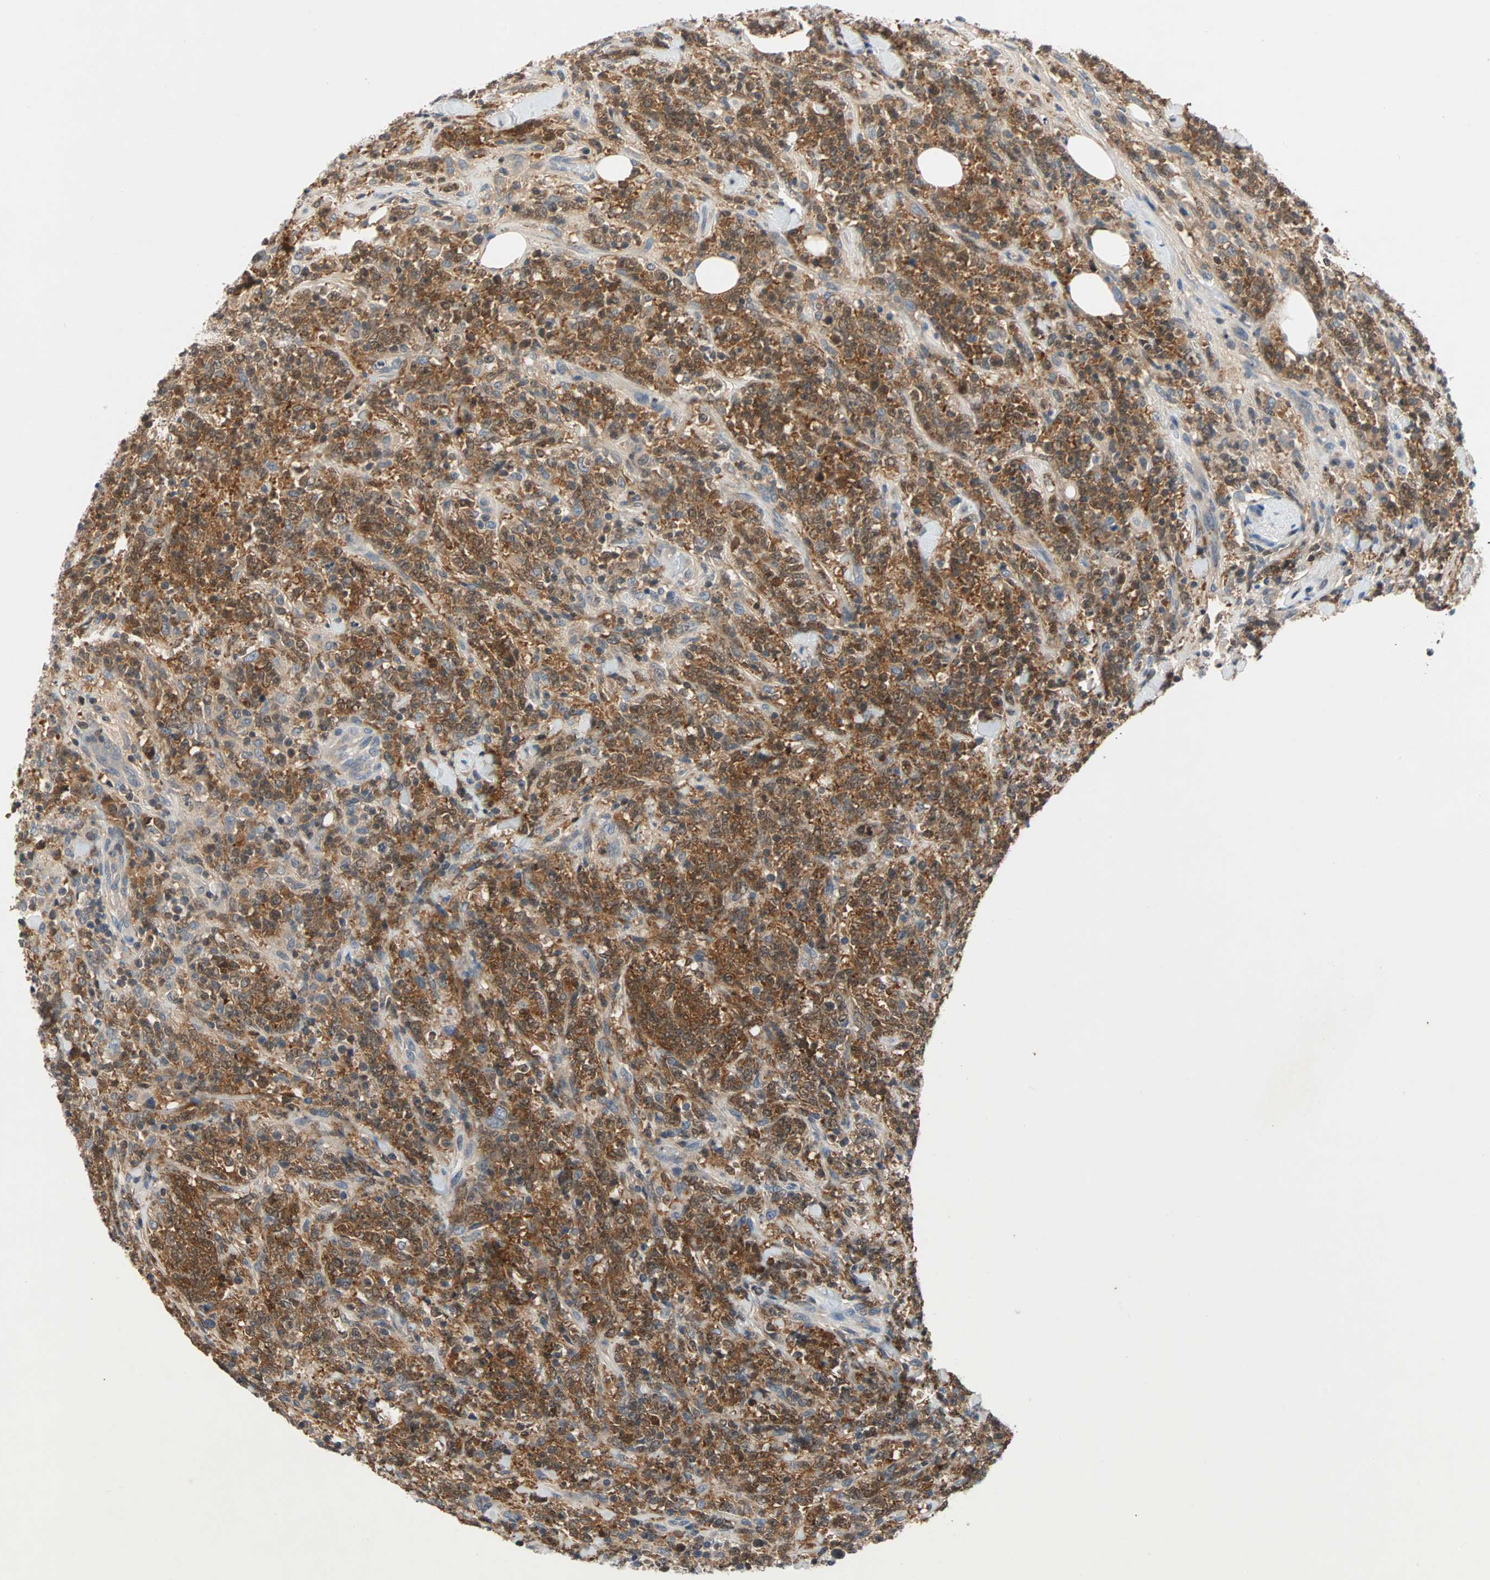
{"staining": {"intensity": "strong", "quantity": ">75%", "location": "cytoplasmic/membranous"}, "tissue": "lymphoma", "cell_type": "Tumor cells", "image_type": "cancer", "snomed": [{"axis": "morphology", "description": "Malignant lymphoma, non-Hodgkin's type, High grade"}, {"axis": "topography", "description": "Soft tissue"}], "caption": "Immunohistochemical staining of lymphoma shows high levels of strong cytoplasmic/membranous staining in approximately >75% of tumor cells.", "gene": "MAP4K1", "patient": {"sex": "male", "age": 18}}